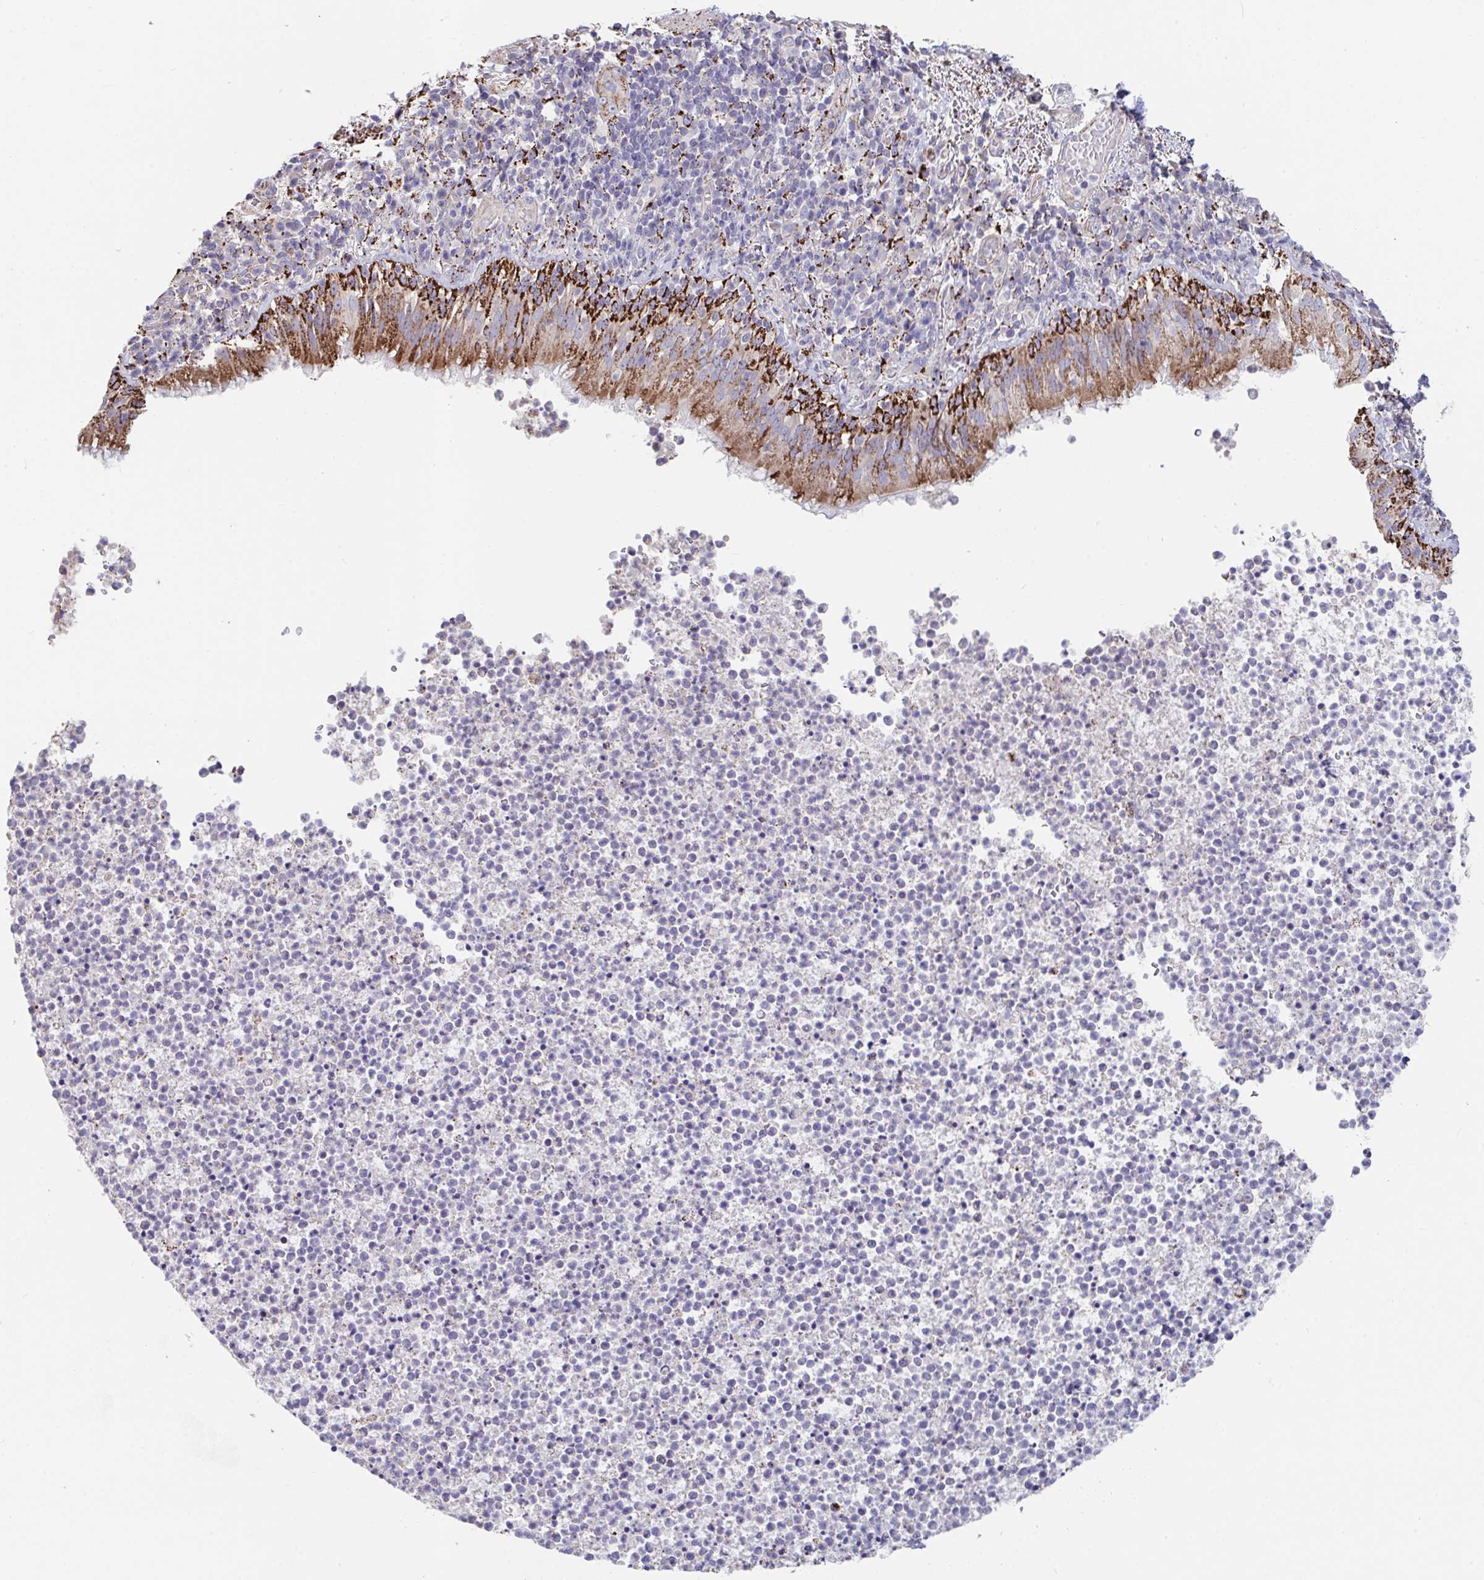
{"staining": {"intensity": "strong", "quantity": "25%-75%", "location": "cytoplasmic/membranous"}, "tissue": "bronchus", "cell_type": "Respiratory epithelial cells", "image_type": "normal", "snomed": [{"axis": "morphology", "description": "Normal tissue, NOS"}, {"axis": "topography", "description": "Cartilage tissue"}, {"axis": "topography", "description": "Bronchus"}], "caption": "Brown immunohistochemical staining in benign human bronchus shows strong cytoplasmic/membranous expression in about 25%-75% of respiratory epithelial cells. Immunohistochemistry stains the protein of interest in brown and the nuclei are stained blue.", "gene": "FAM156A", "patient": {"sex": "male", "age": 56}}